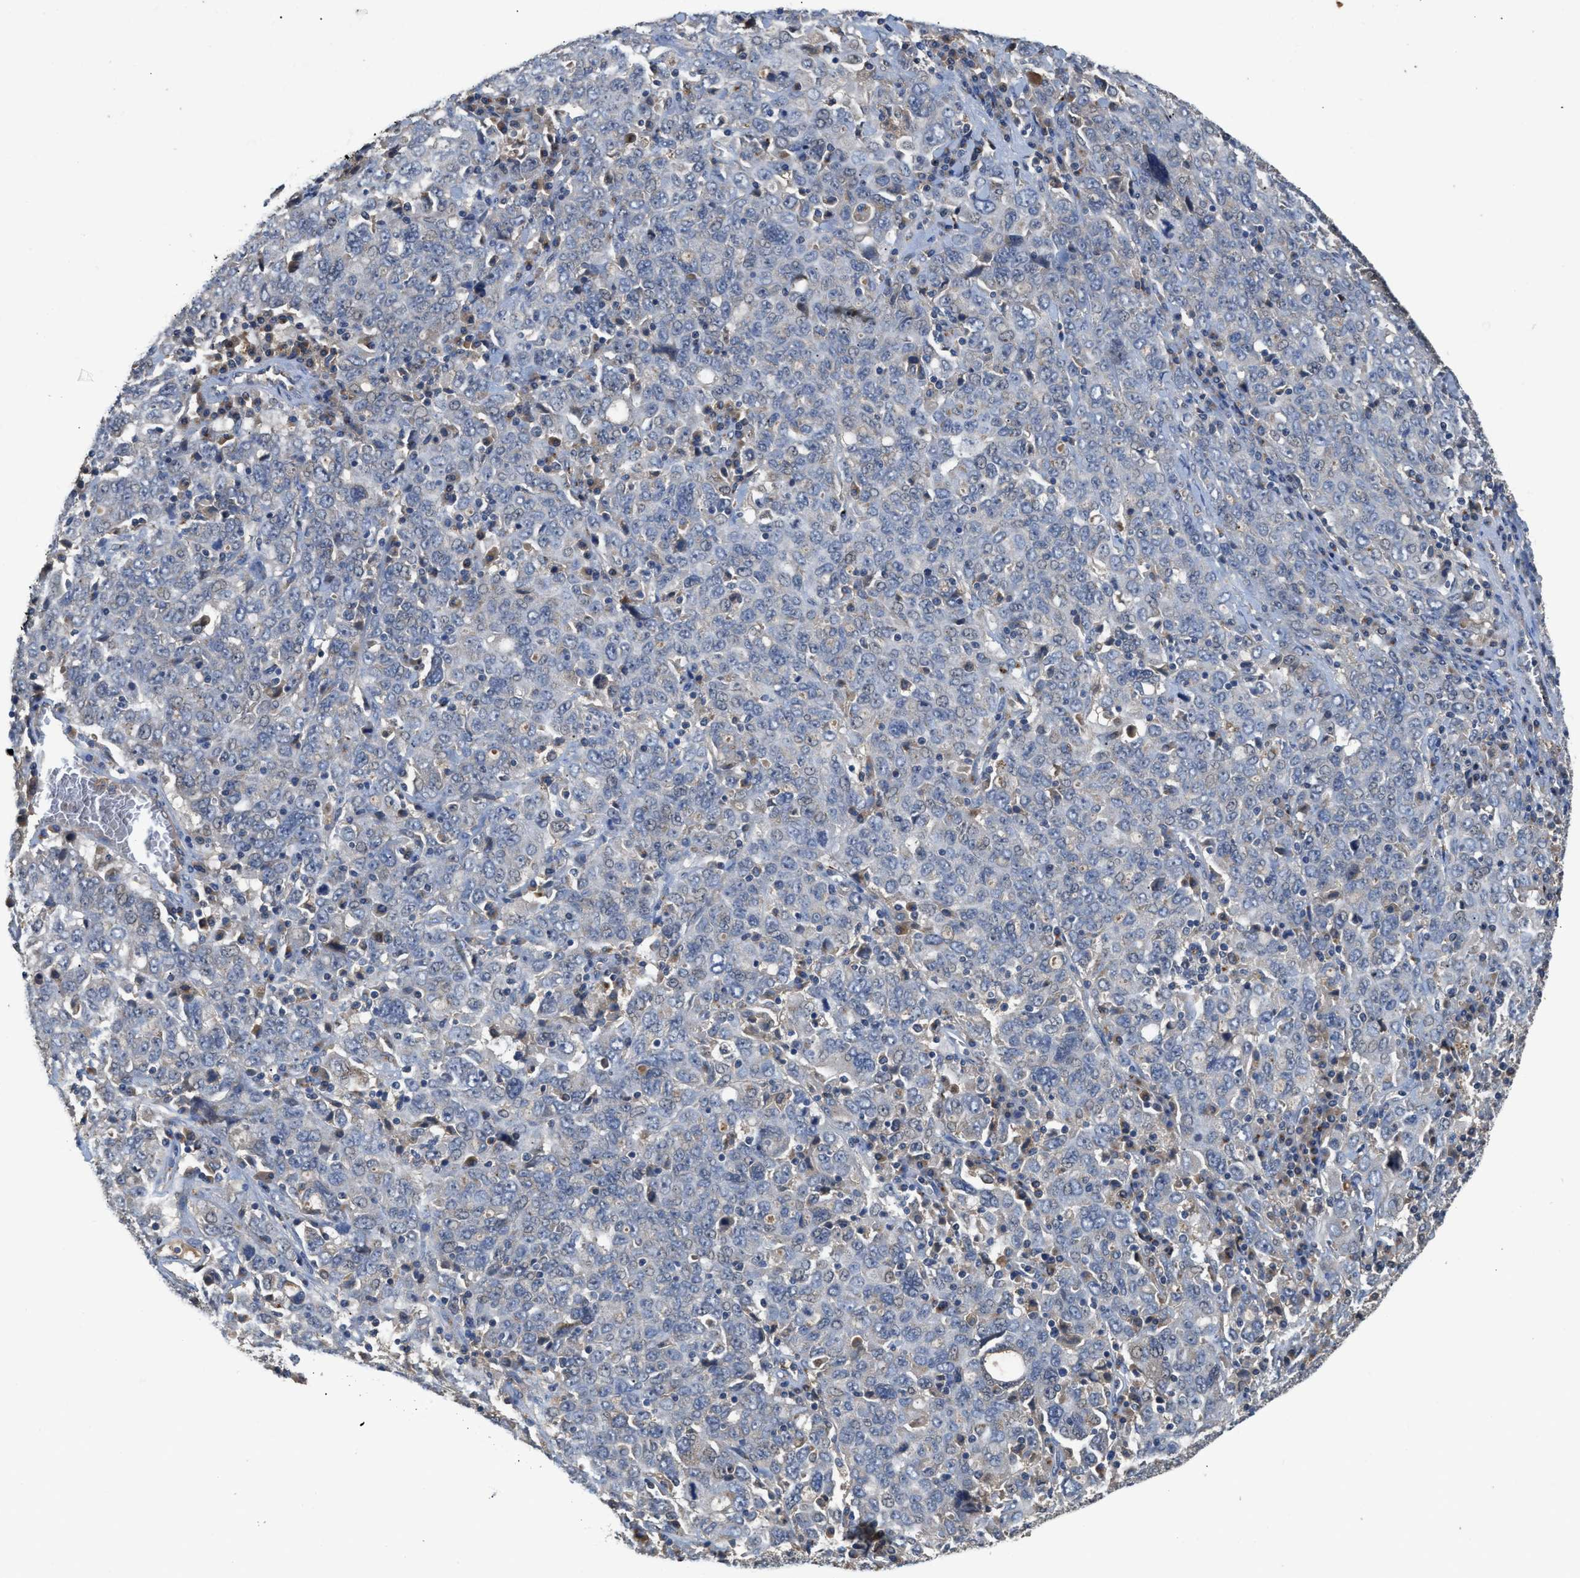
{"staining": {"intensity": "weak", "quantity": "<25%", "location": "cytoplasmic/membranous"}, "tissue": "ovarian cancer", "cell_type": "Tumor cells", "image_type": "cancer", "snomed": [{"axis": "morphology", "description": "Carcinoma, endometroid"}, {"axis": "topography", "description": "Ovary"}], "caption": "High magnification brightfield microscopy of endometroid carcinoma (ovarian) stained with DAB (3,3'-diaminobenzidine) (brown) and counterstained with hematoxylin (blue): tumor cells show no significant staining.", "gene": "SIK2", "patient": {"sex": "female", "age": 62}}